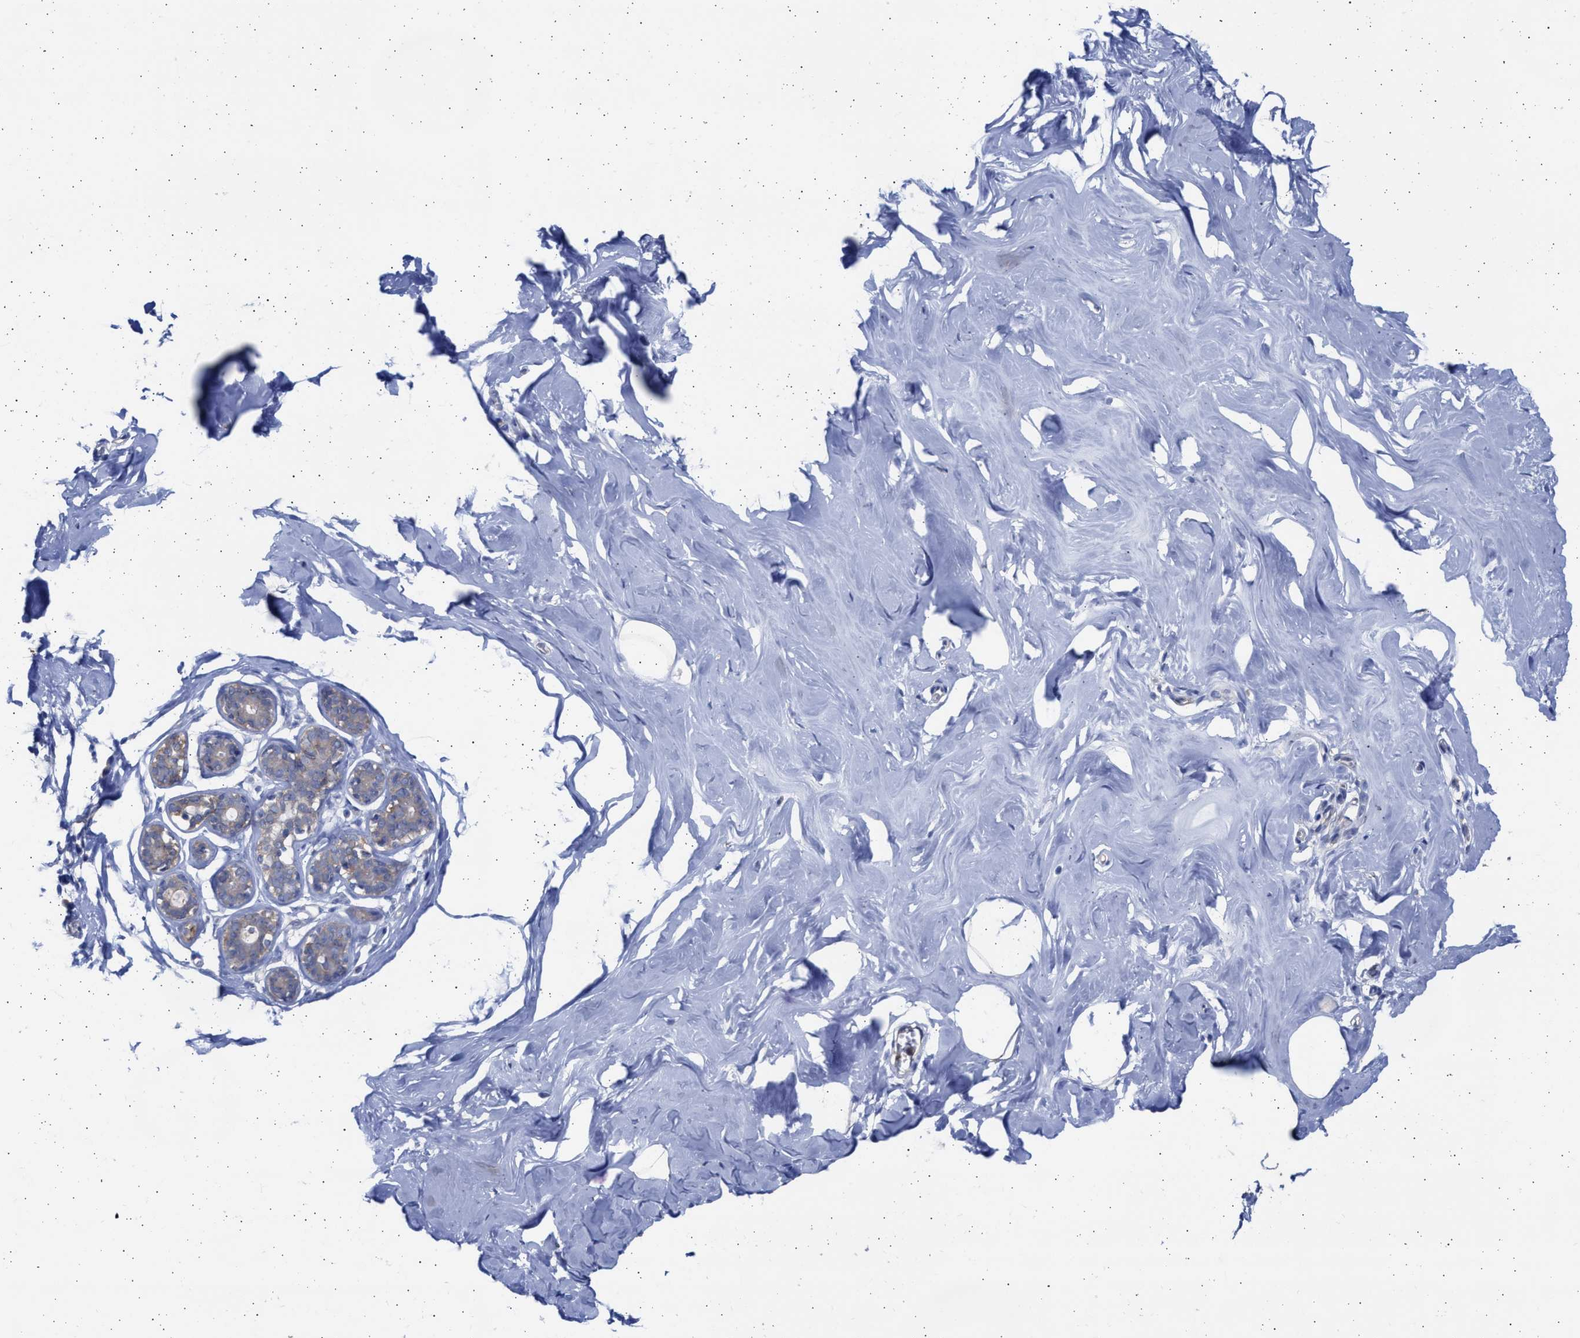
{"staining": {"intensity": "negative", "quantity": "none", "location": "none"}, "tissue": "adipose tissue", "cell_type": "Adipocytes", "image_type": "normal", "snomed": [{"axis": "morphology", "description": "Normal tissue, NOS"}, {"axis": "morphology", "description": "Fibrosis, NOS"}, {"axis": "topography", "description": "Breast"}, {"axis": "topography", "description": "Adipose tissue"}], "caption": "This micrograph is of unremarkable adipose tissue stained with immunohistochemistry to label a protein in brown with the nuclei are counter-stained blue. There is no staining in adipocytes.", "gene": "ALDOC", "patient": {"sex": "female", "age": 39}}